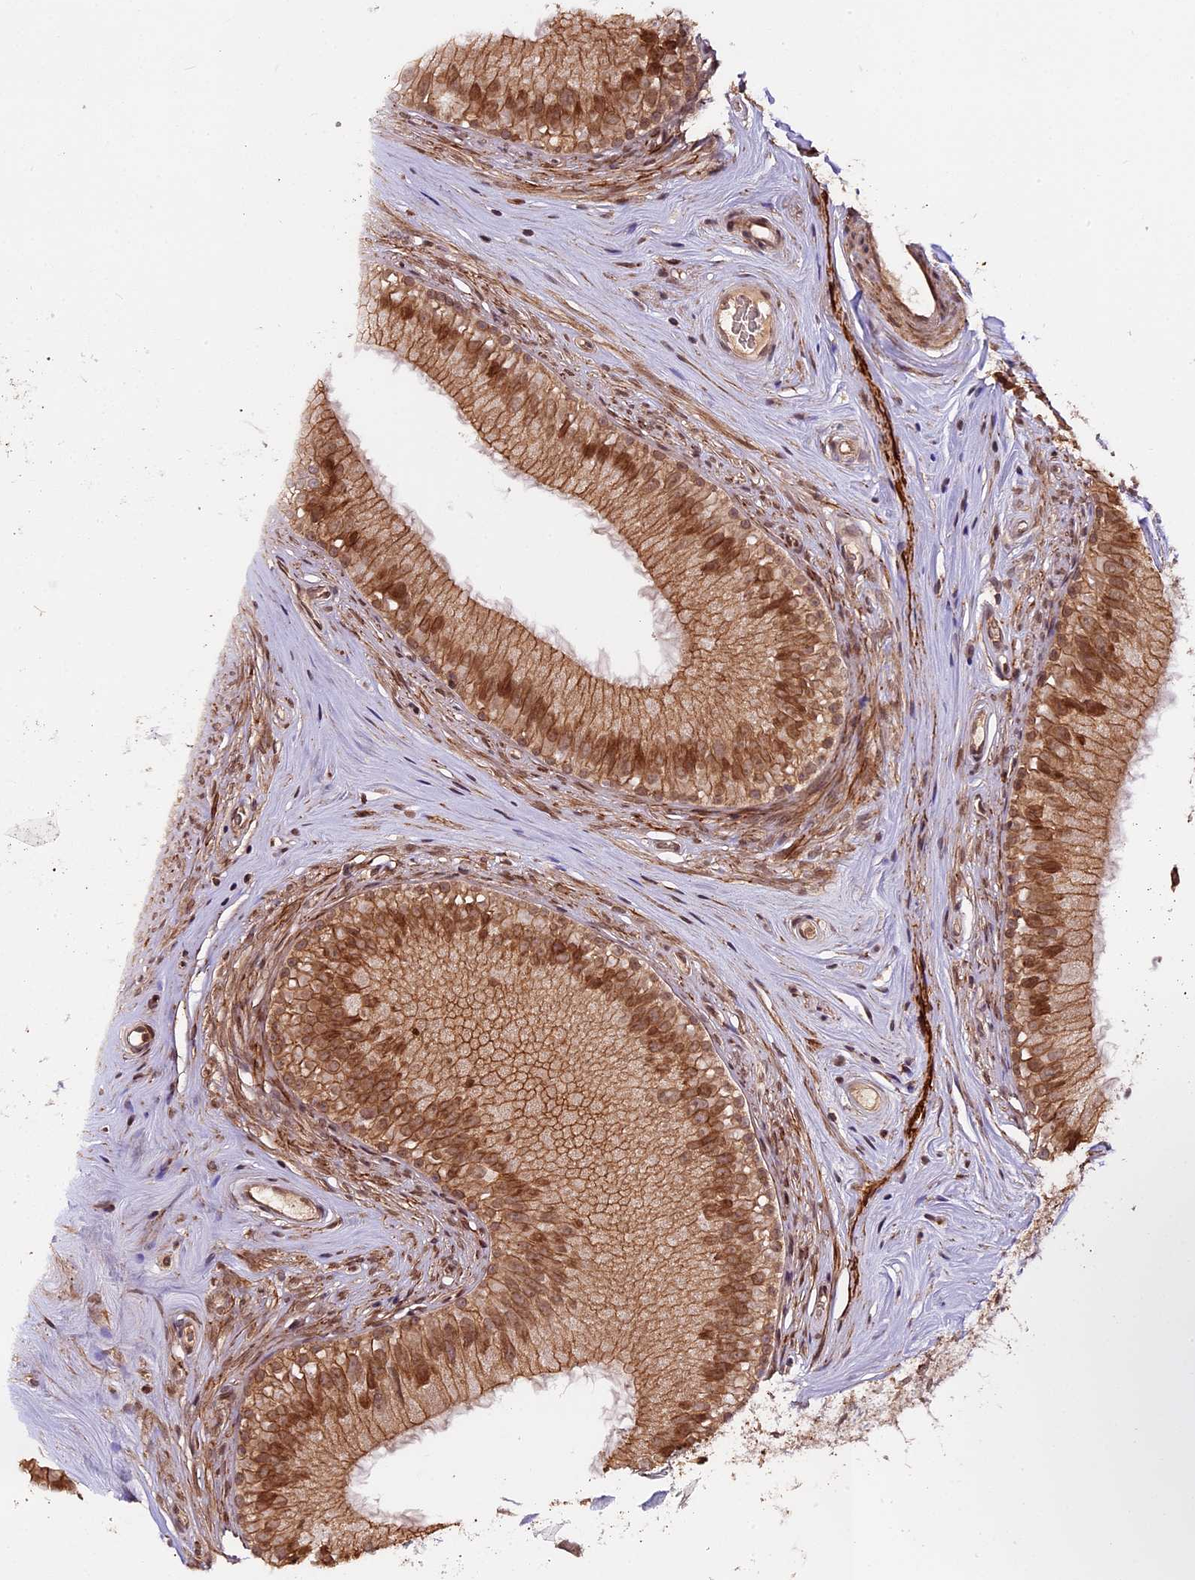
{"staining": {"intensity": "moderate", "quantity": ">75%", "location": "cytoplasmic/membranous,nuclear"}, "tissue": "epididymis", "cell_type": "Glandular cells", "image_type": "normal", "snomed": [{"axis": "morphology", "description": "Normal tissue, NOS"}, {"axis": "topography", "description": "Epididymis"}], "caption": "Protein analysis of normal epididymis shows moderate cytoplasmic/membranous,nuclear expression in approximately >75% of glandular cells.", "gene": "ZNF480", "patient": {"sex": "male", "age": 45}}